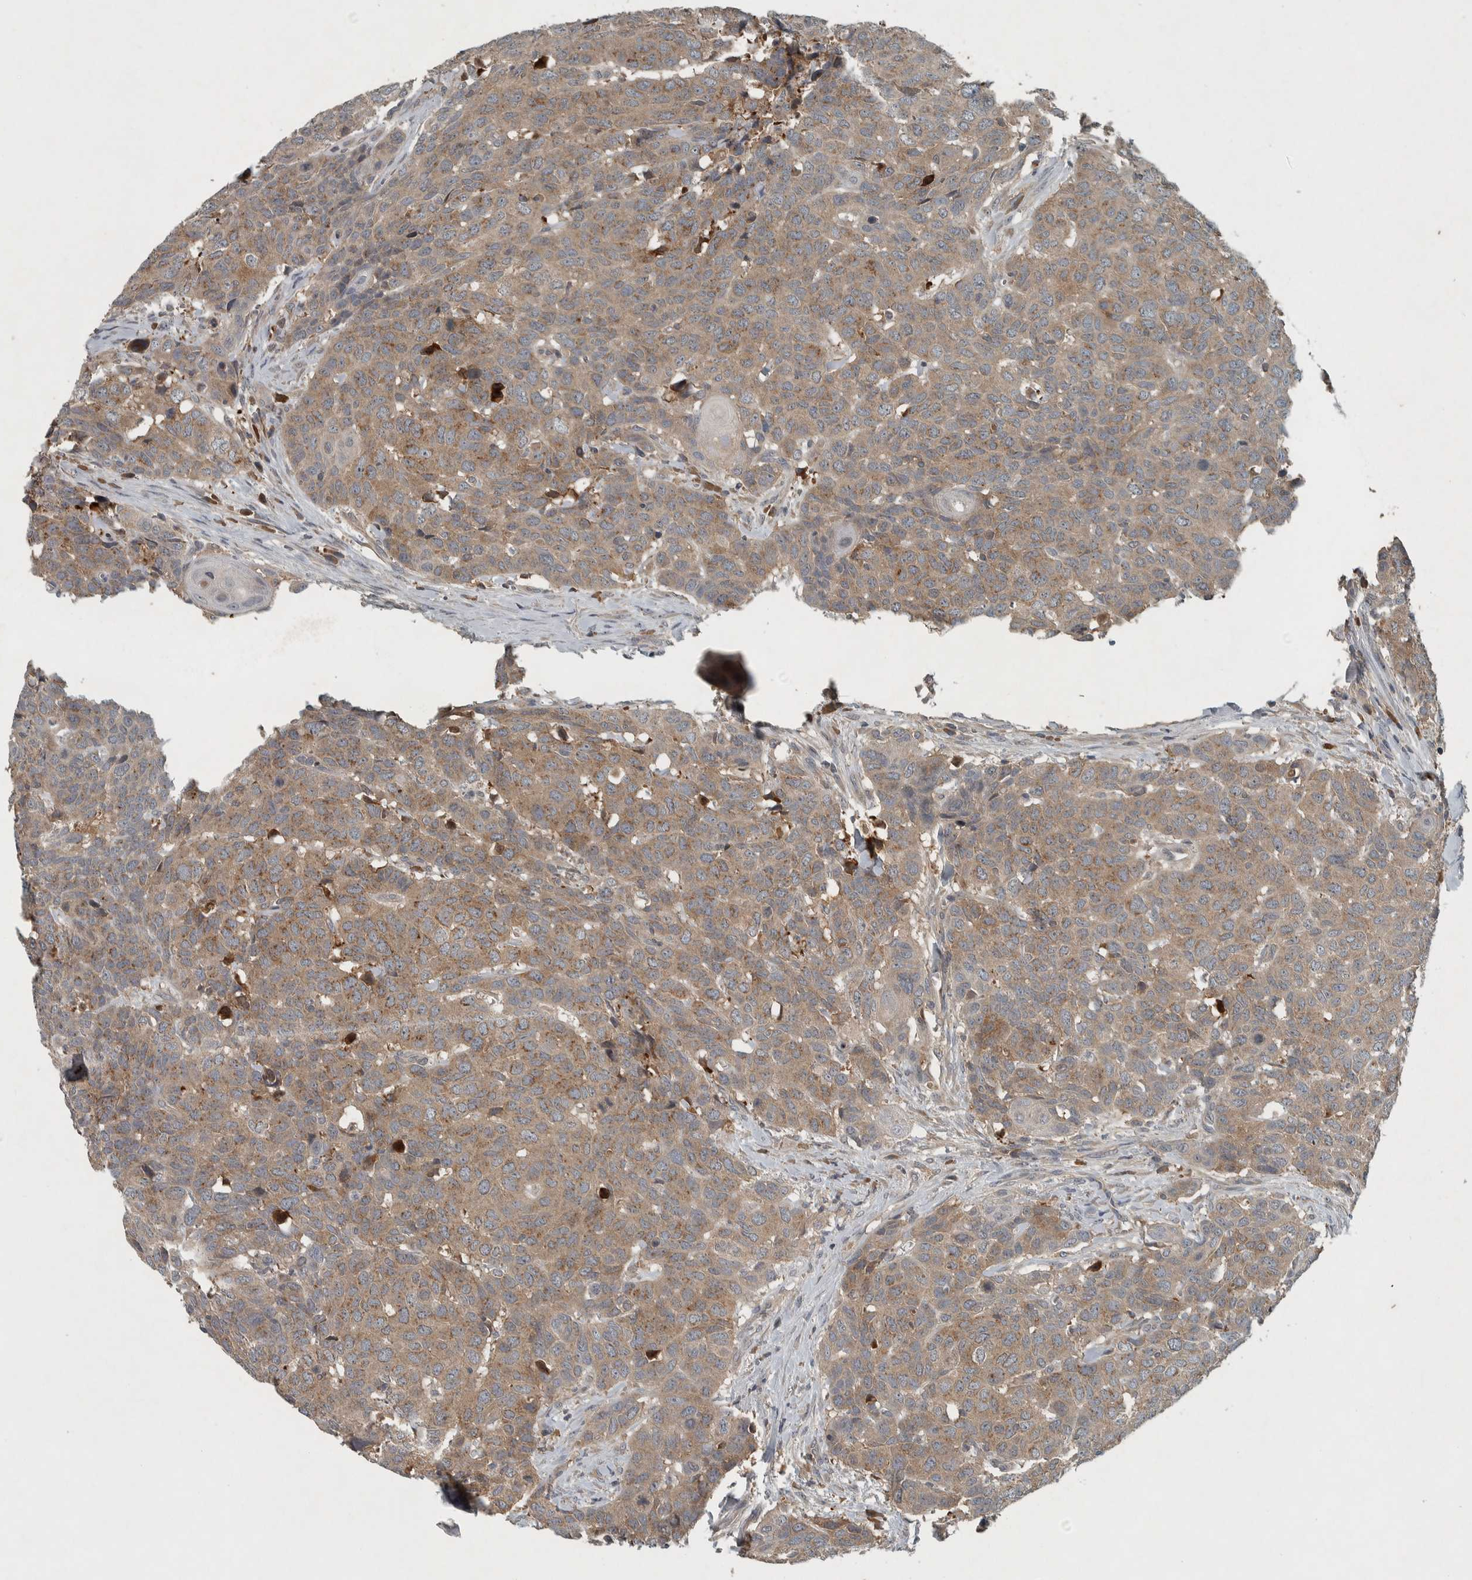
{"staining": {"intensity": "weak", "quantity": ">75%", "location": "cytoplasmic/membranous"}, "tissue": "head and neck cancer", "cell_type": "Tumor cells", "image_type": "cancer", "snomed": [{"axis": "morphology", "description": "Squamous cell carcinoma, NOS"}, {"axis": "topography", "description": "Head-Neck"}], "caption": "High-magnification brightfield microscopy of squamous cell carcinoma (head and neck) stained with DAB (3,3'-diaminobenzidine) (brown) and counterstained with hematoxylin (blue). tumor cells exhibit weak cytoplasmic/membranous expression is appreciated in about>75% of cells.", "gene": "CLCN2", "patient": {"sex": "male", "age": 66}}